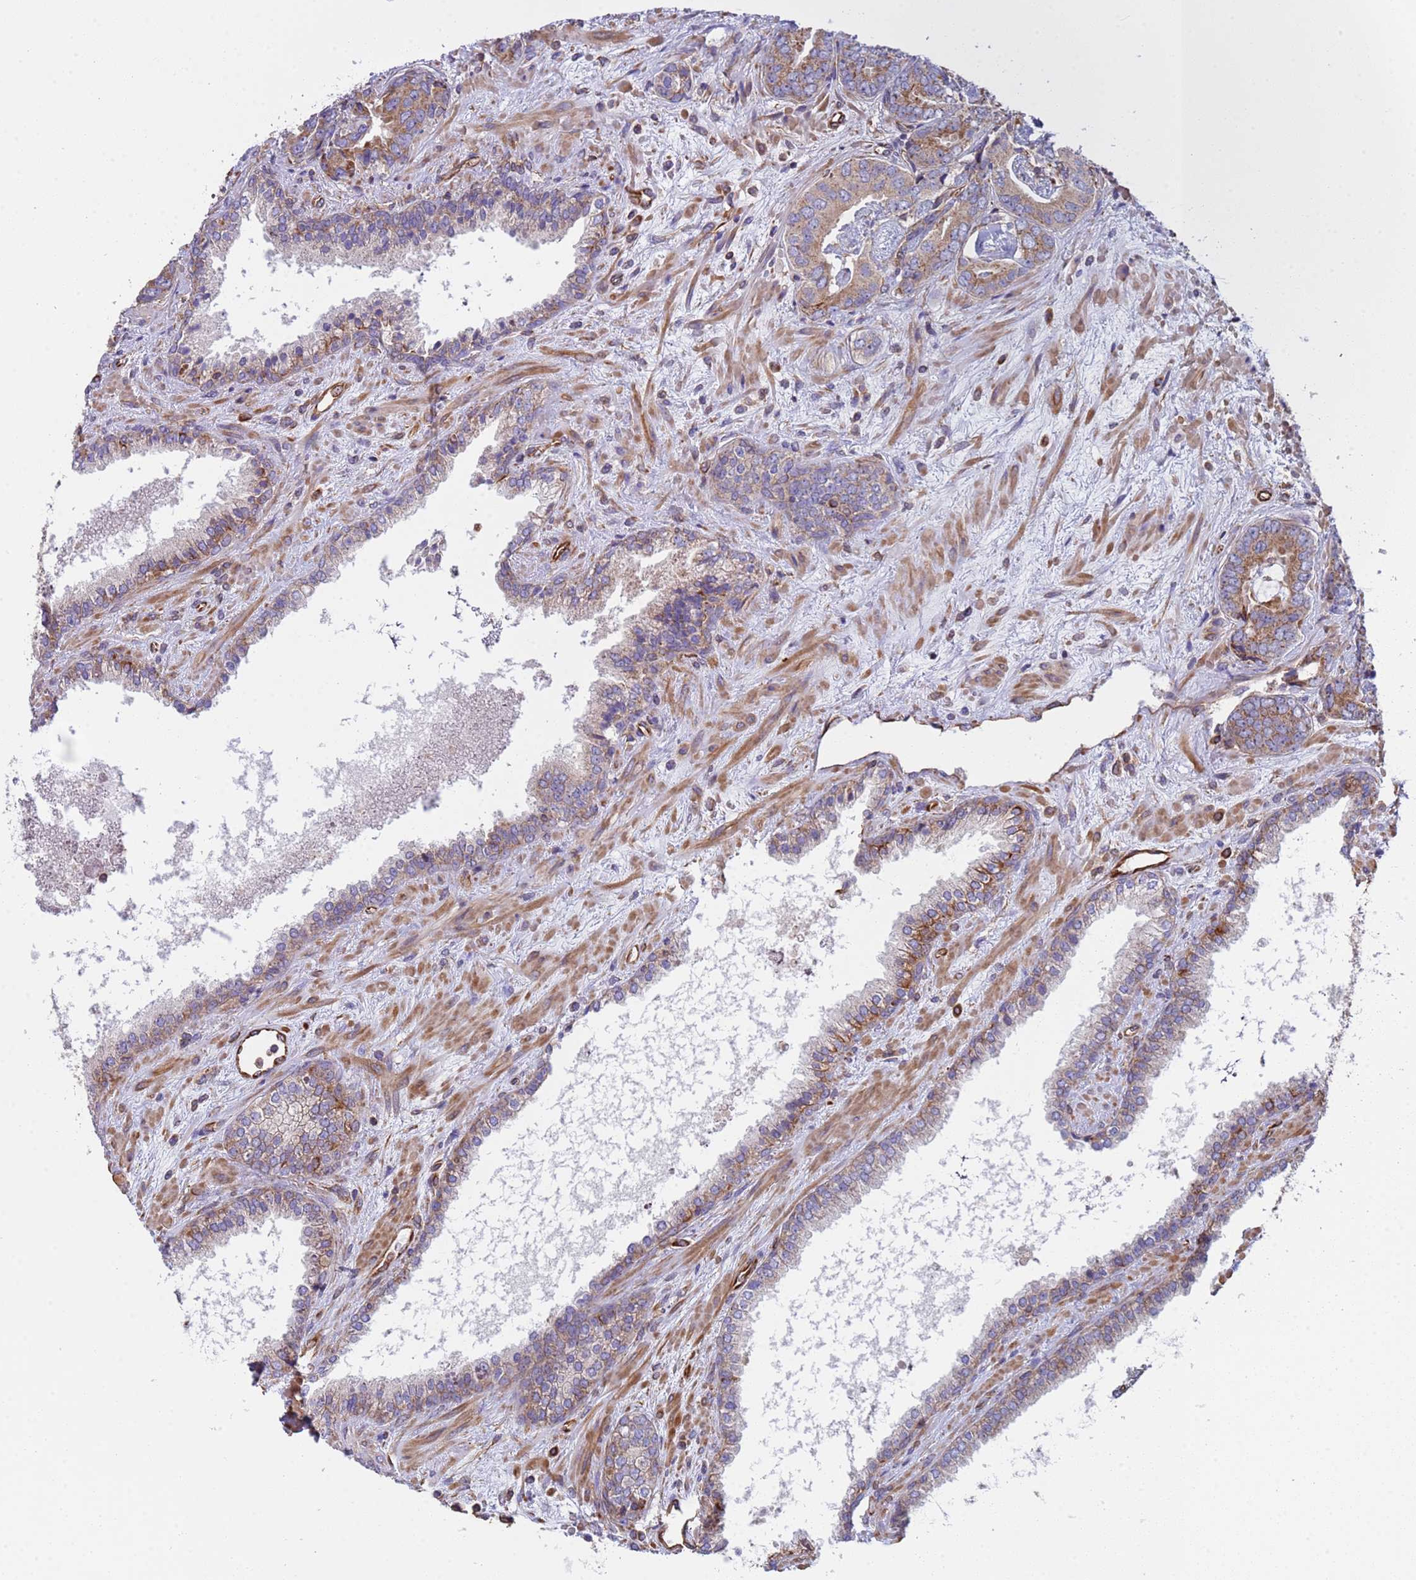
{"staining": {"intensity": "moderate", "quantity": ">75%", "location": "cytoplasmic/membranous"}, "tissue": "prostate cancer", "cell_type": "Tumor cells", "image_type": "cancer", "snomed": [{"axis": "morphology", "description": "Adenocarcinoma, High grade"}, {"axis": "topography", "description": "Prostate"}], "caption": "Protein expression analysis of prostate adenocarcinoma (high-grade) reveals moderate cytoplasmic/membranous staining in about >75% of tumor cells. (DAB (3,3'-diaminobenzidine) IHC, brown staining for protein, blue staining for nuclei).", "gene": "NUDT12", "patient": {"sex": "male", "age": 71}}